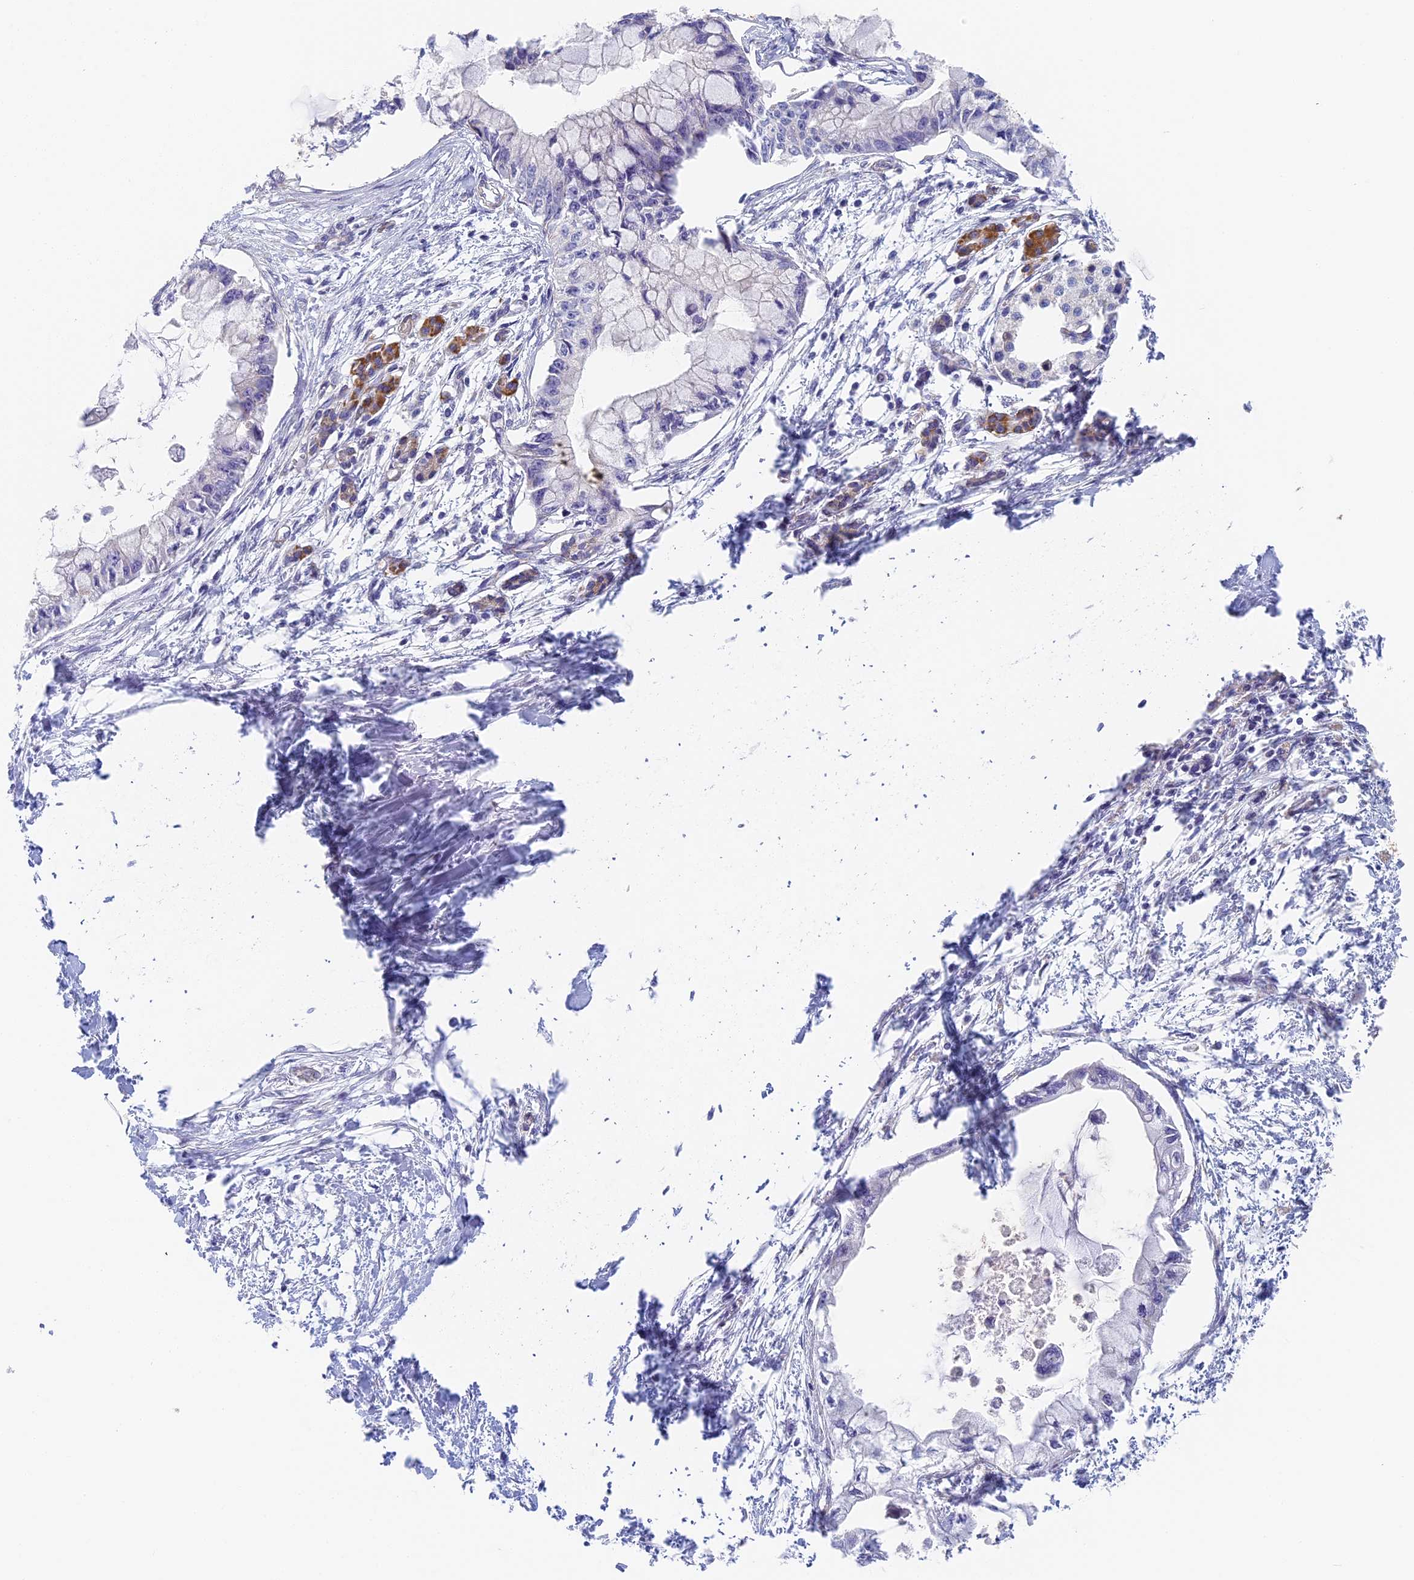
{"staining": {"intensity": "negative", "quantity": "none", "location": "none"}, "tissue": "pancreatic cancer", "cell_type": "Tumor cells", "image_type": "cancer", "snomed": [{"axis": "morphology", "description": "Adenocarcinoma, NOS"}, {"axis": "topography", "description": "Pancreas"}], "caption": "This is an immunohistochemistry micrograph of human pancreatic cancer (adenocarcinoma). There is no positivity in tumor cells.", "gene": "DDA1", "patient": {"sex": "male", "age": 48}}